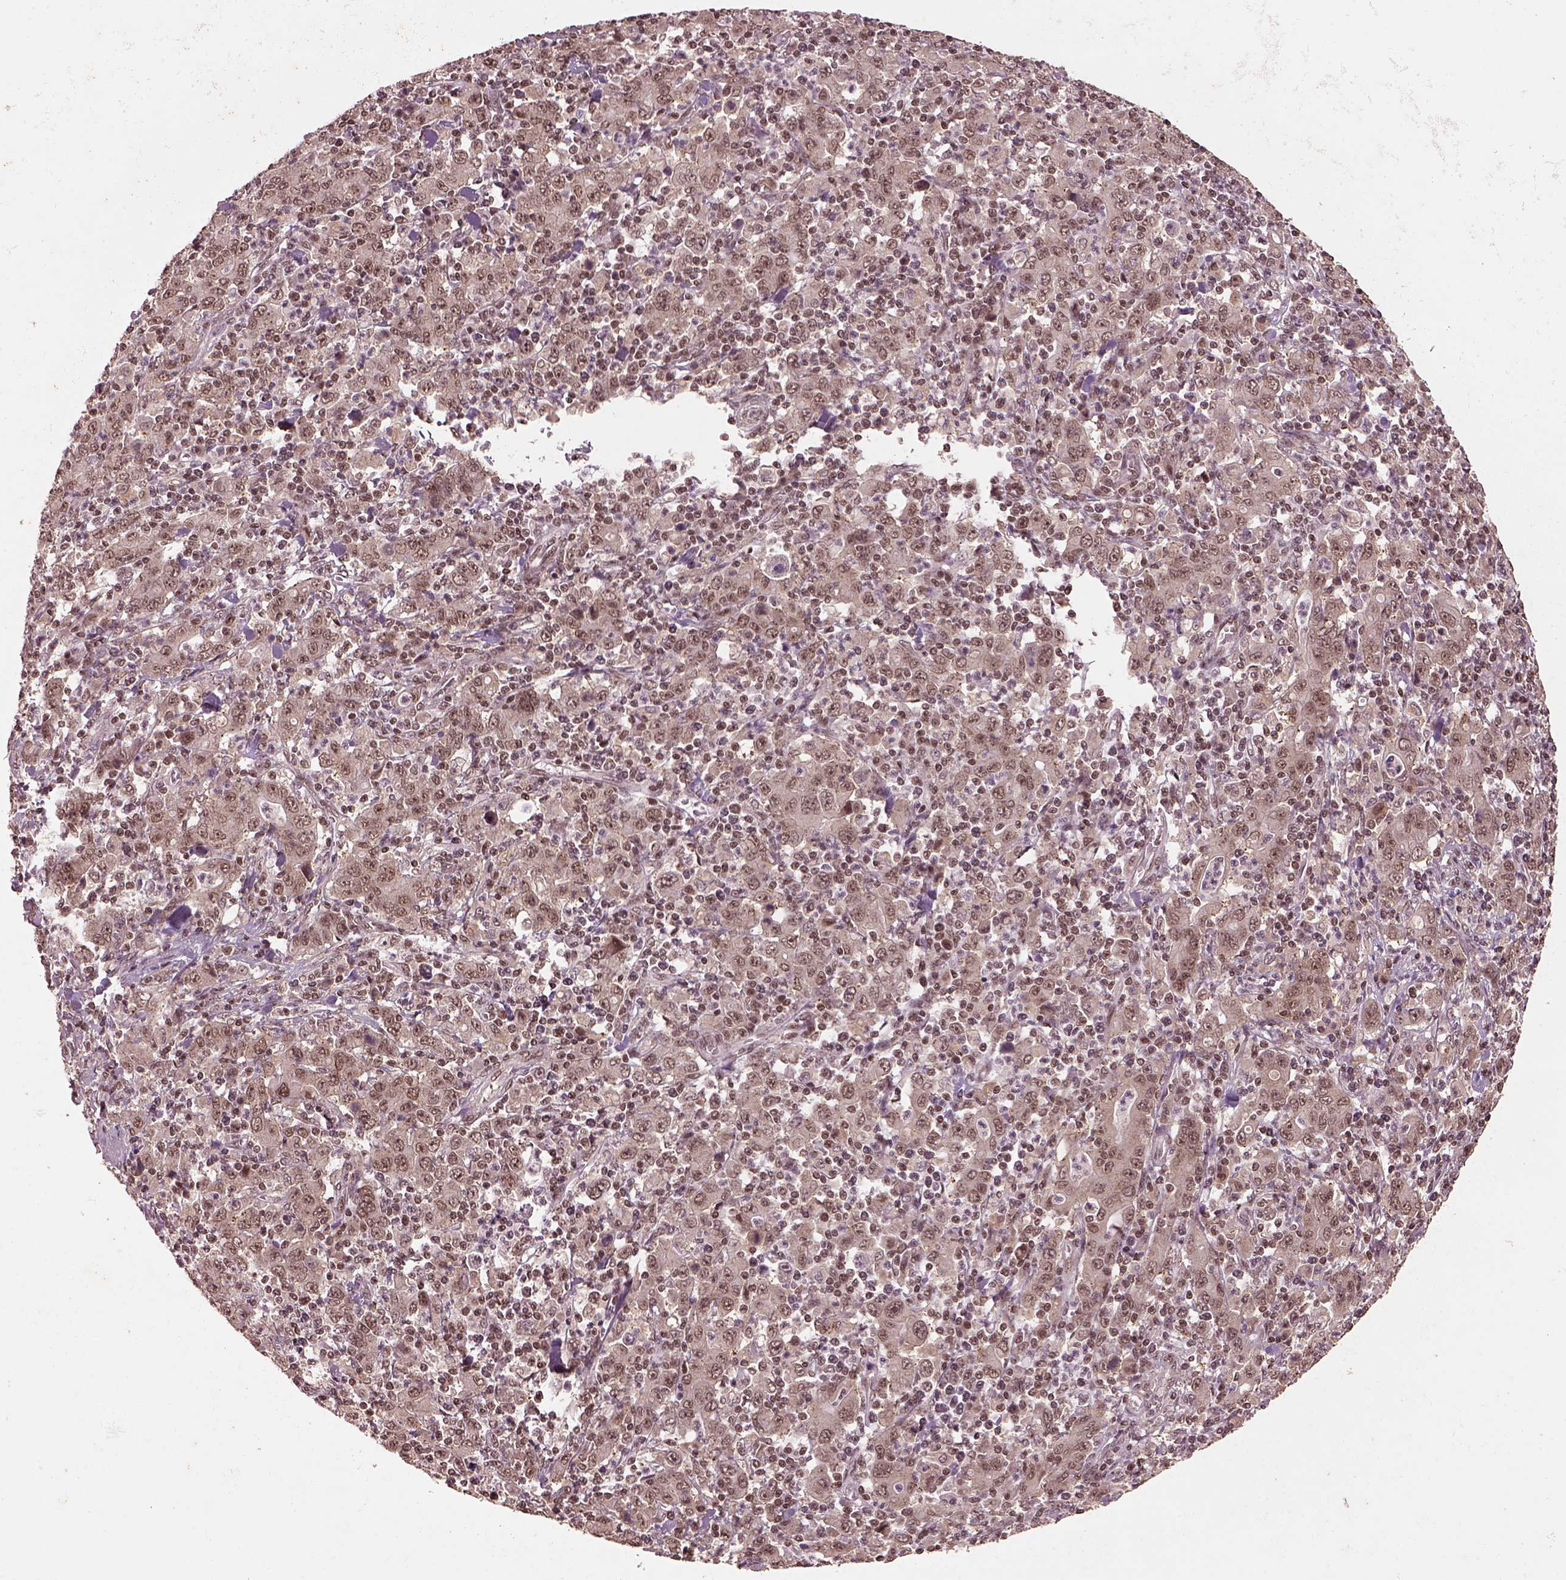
{"staining": {"intensity": "moderate", "quantity": ">75%", "location": "nuclear"}, "tissue": "stomach cancer", "cell_type": "Tumor cells", "image_type": "cancer", "snomed": [{"axis": "morphology", "description": "Adenocarcinoma, NOS"}, {"axis": "topography", "description": "Stomach, upper"}], "caption": "Protein expression analysis of stomach adenocarcinoma exhibits moderate nuclear expression in about >75% of tumor cells.", "gene": "BRD9", "patient": {"sex": "male", "age": 69}}